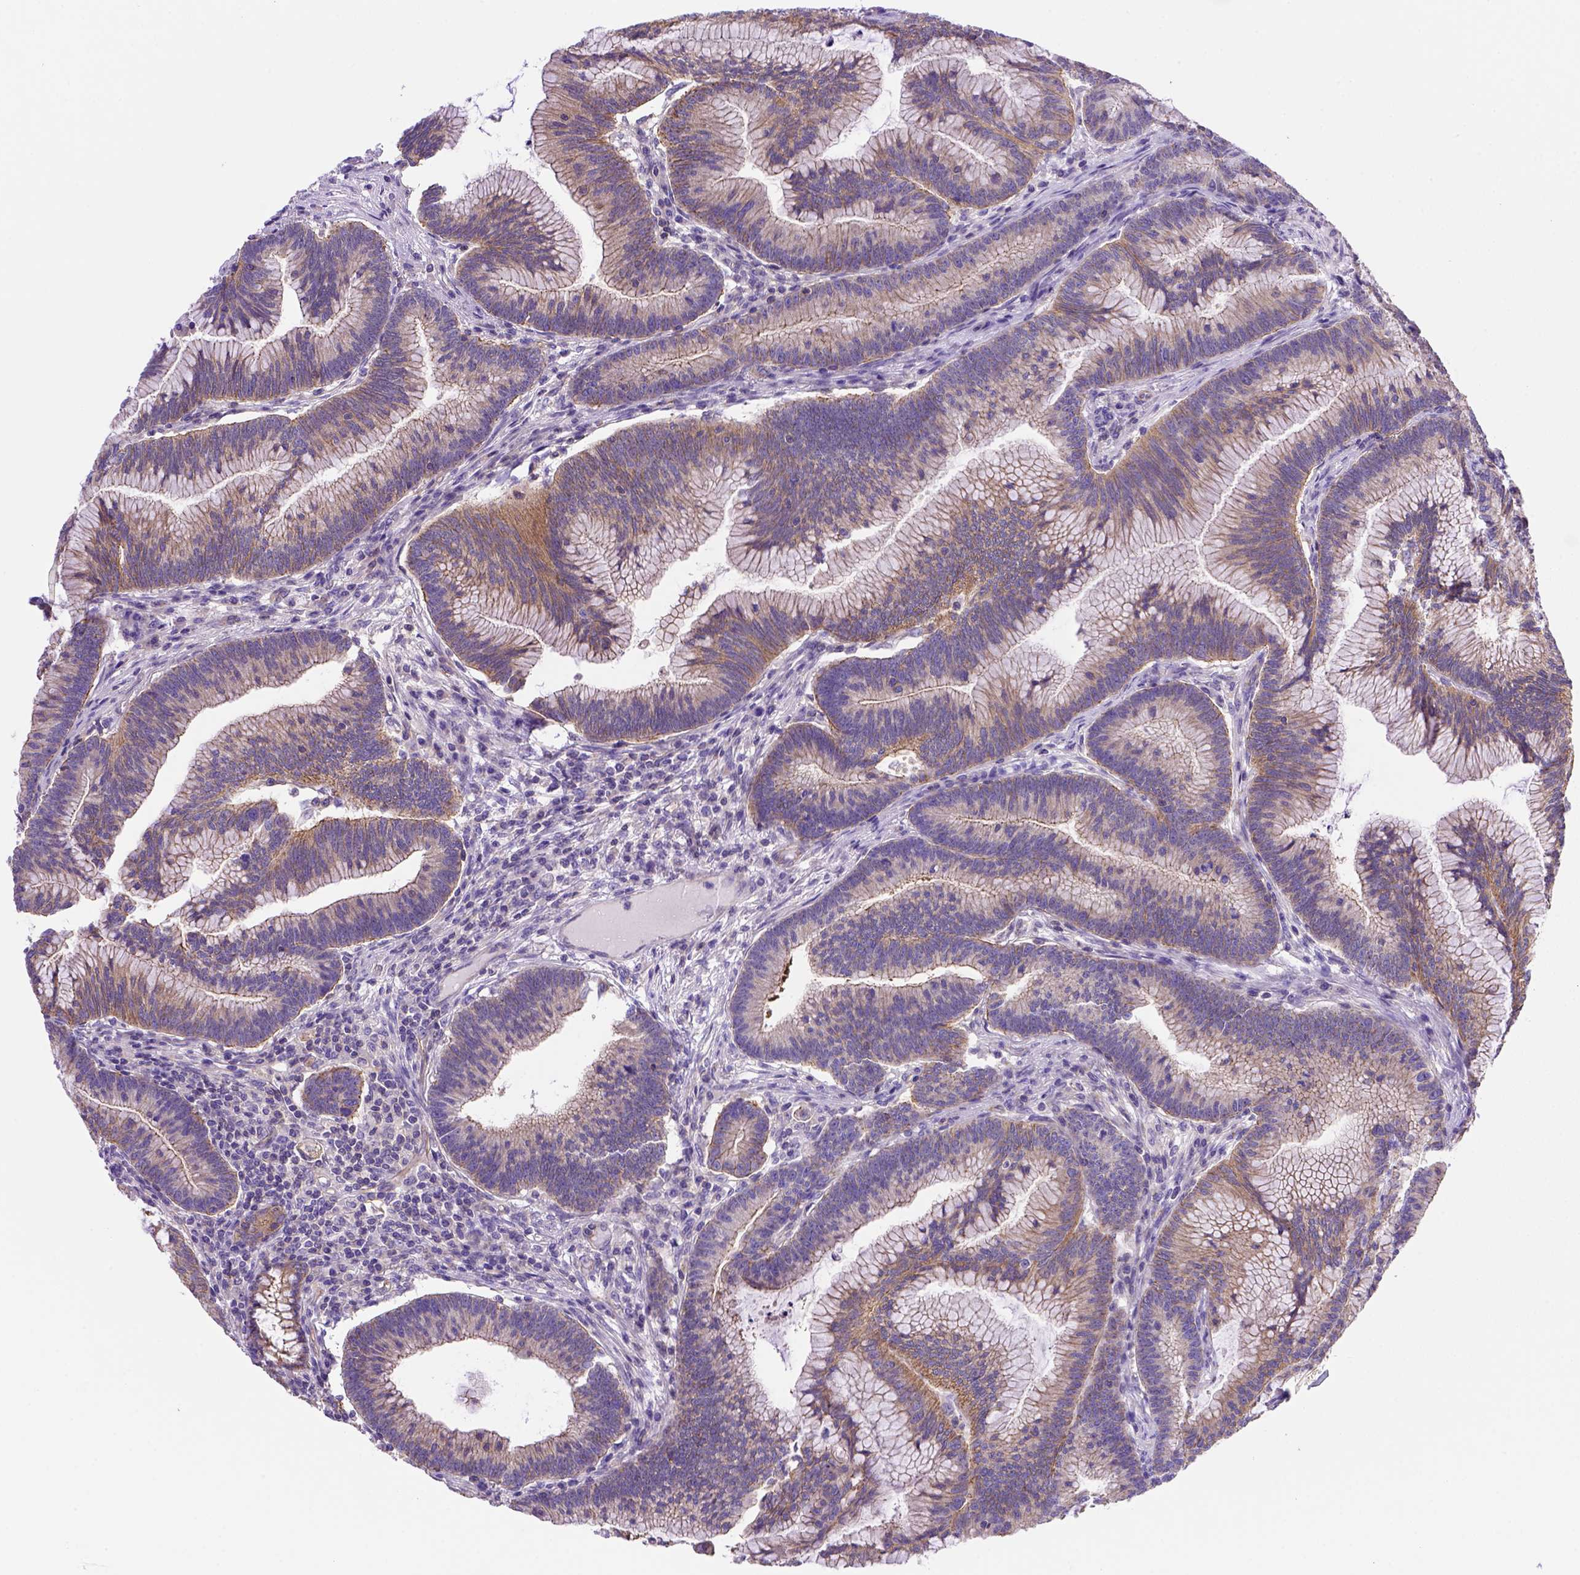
{"staining": {"intensity": "moderate", "quantity": ">75%", "location": "cytoplasmic/membranous"}, "tissue": "colorectal cancer", "cell_type": "Tumor cells", "image_type": "cancer", "snomed": [{"axis": "morphology", "description": "Adenocarcinoma, NOS"}, {"axis": "topography", "description": "Colon"}], "caption": "Colorectal cancer tissue exhibits moderate cytoplasmic/membranous expression in about >75% of tumor cells", "gene": "PEX12", "patient": {"sex": "female", "age": 78}}